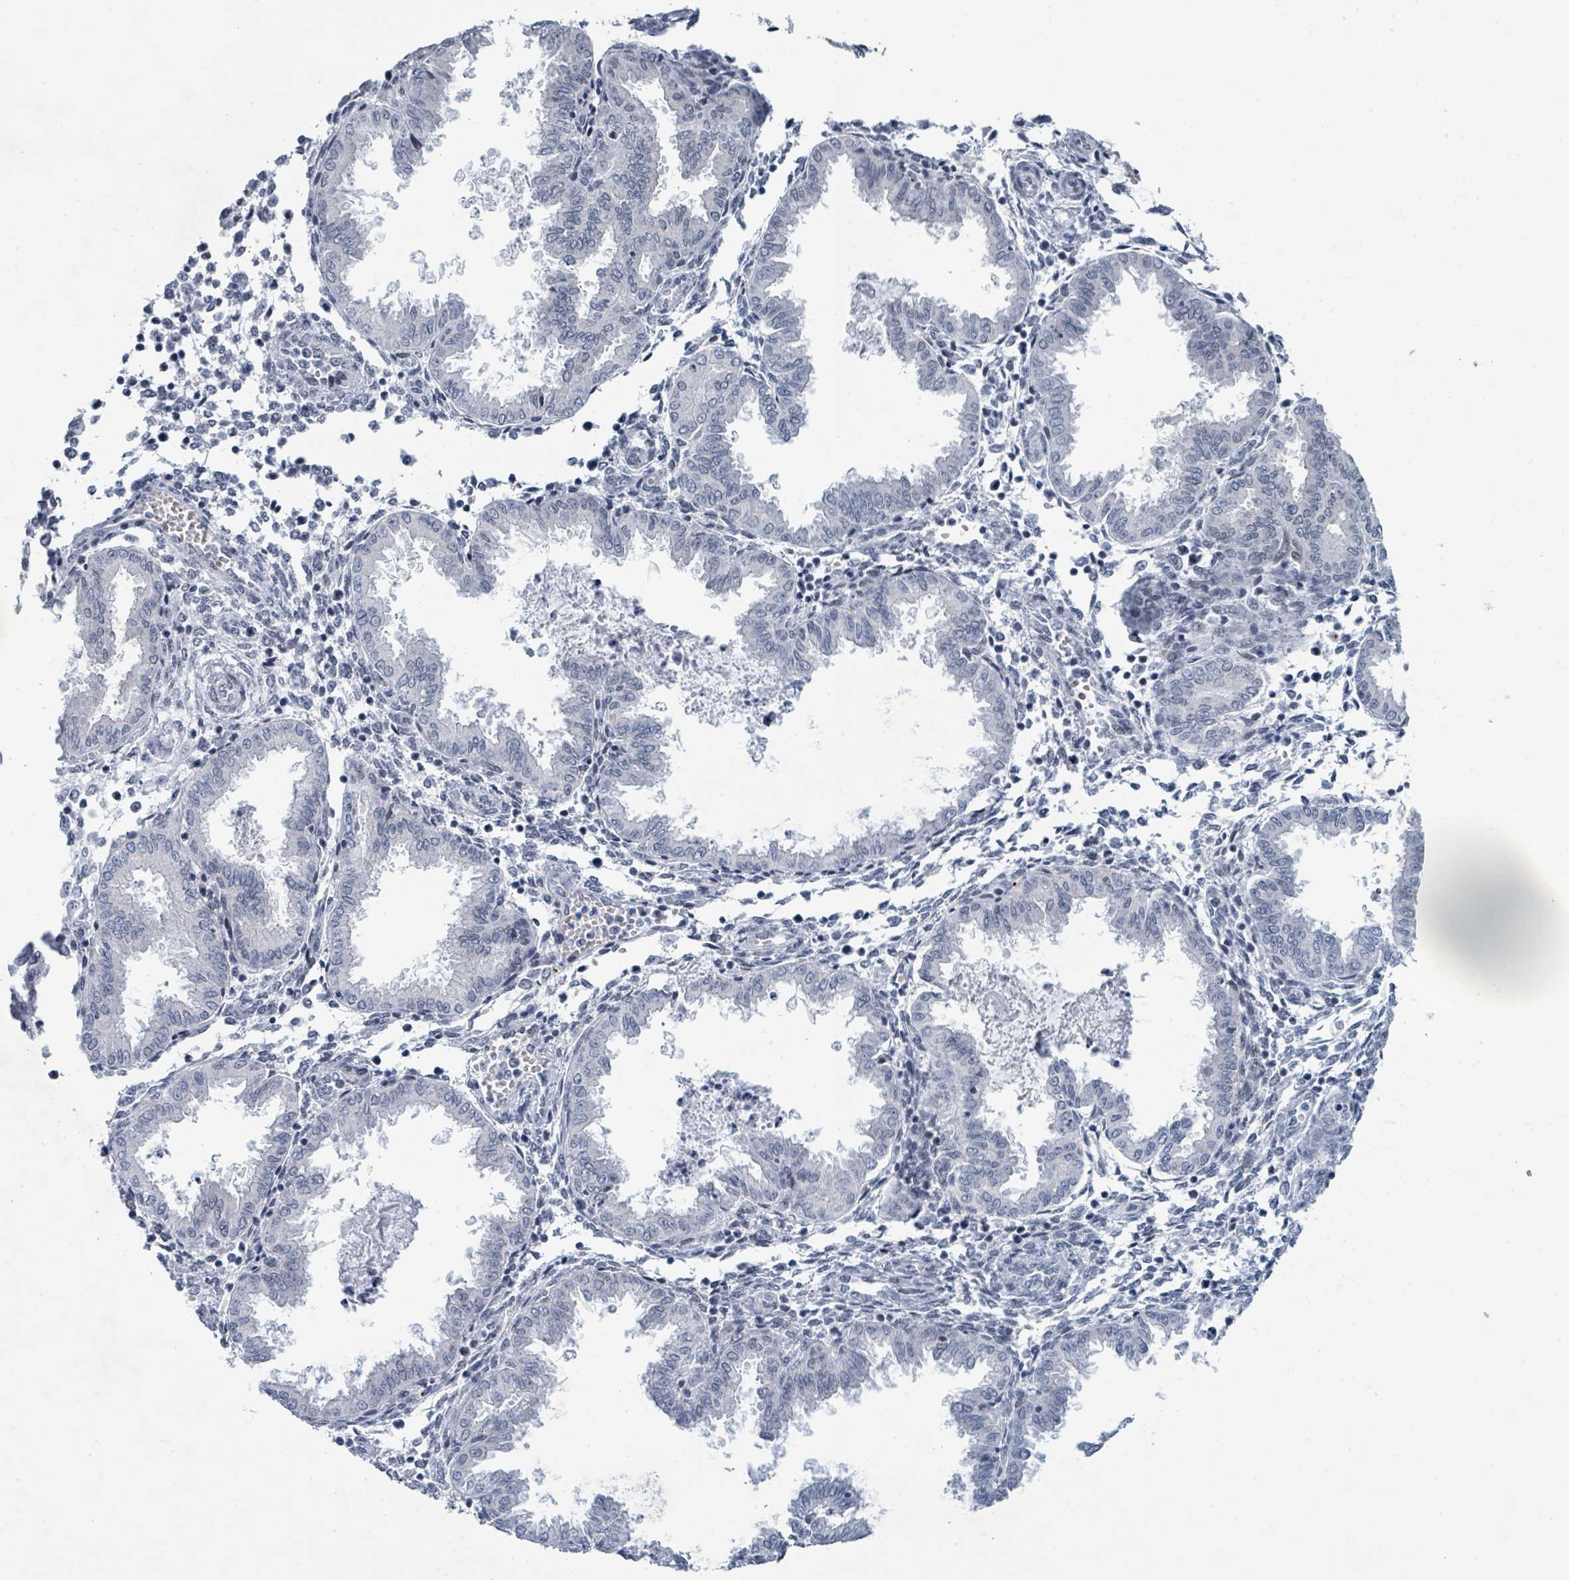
{"staining": {"intensity": "negative", "quantity": "none", "location": "none"}, "tissue": "endometrium", "cell_type": "Cells in endometrial stroma", "image_type": "normal", "snomed": [{"axis": "morphology", "description": "Normal tissue, NOS"}, {"axis": "topography", "description": "Endometrium"}], "caption": "Immunohistochemistry of unremarkable endometrium exhibits no positivity in cells in endometrial stroma. (Brightfield microscopy of DAB immunohistochemistry (IHC) at high magnification).", "gene": "EHMT2", "patient": {"sex": "female", "age": 33}}